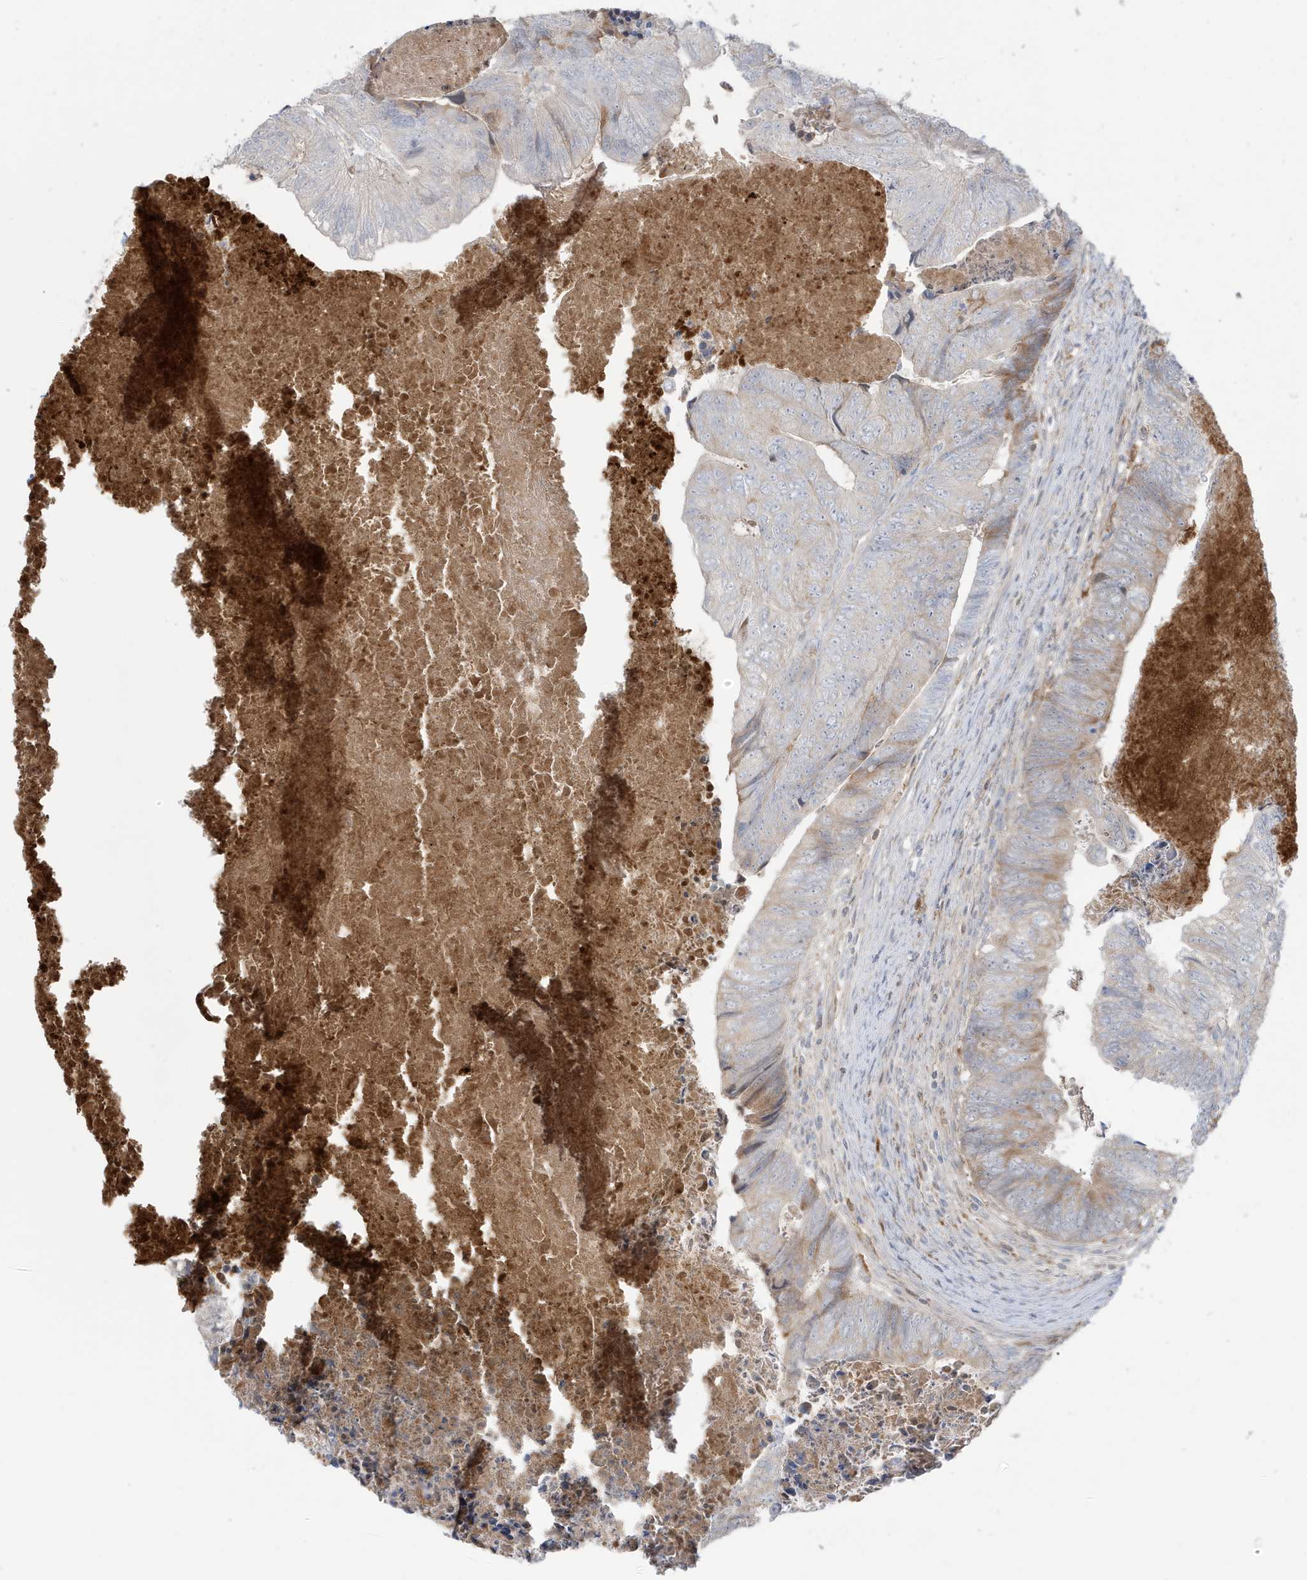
{"staining": {"intensity": "weak", "quantity": ">75%", "location": "cytoplasmic/membranous"}, "tissue": "colorectal cancer", "cell_type": "Tumor cells", "image_type": "cancer", "snomed": [{"axis": "morphology", "description": "Adenocarcinoma, NOS"}, {"axis": "topography", "description": "Colon"}], "caption": "The micrograph exhibits a brown stain indicating the presence of a protein in the cytoplasmic/membranous of tumor cells in colorectal cancer.", "gene": "IFT57", "patient": {"sex": "female", "age": 67}}